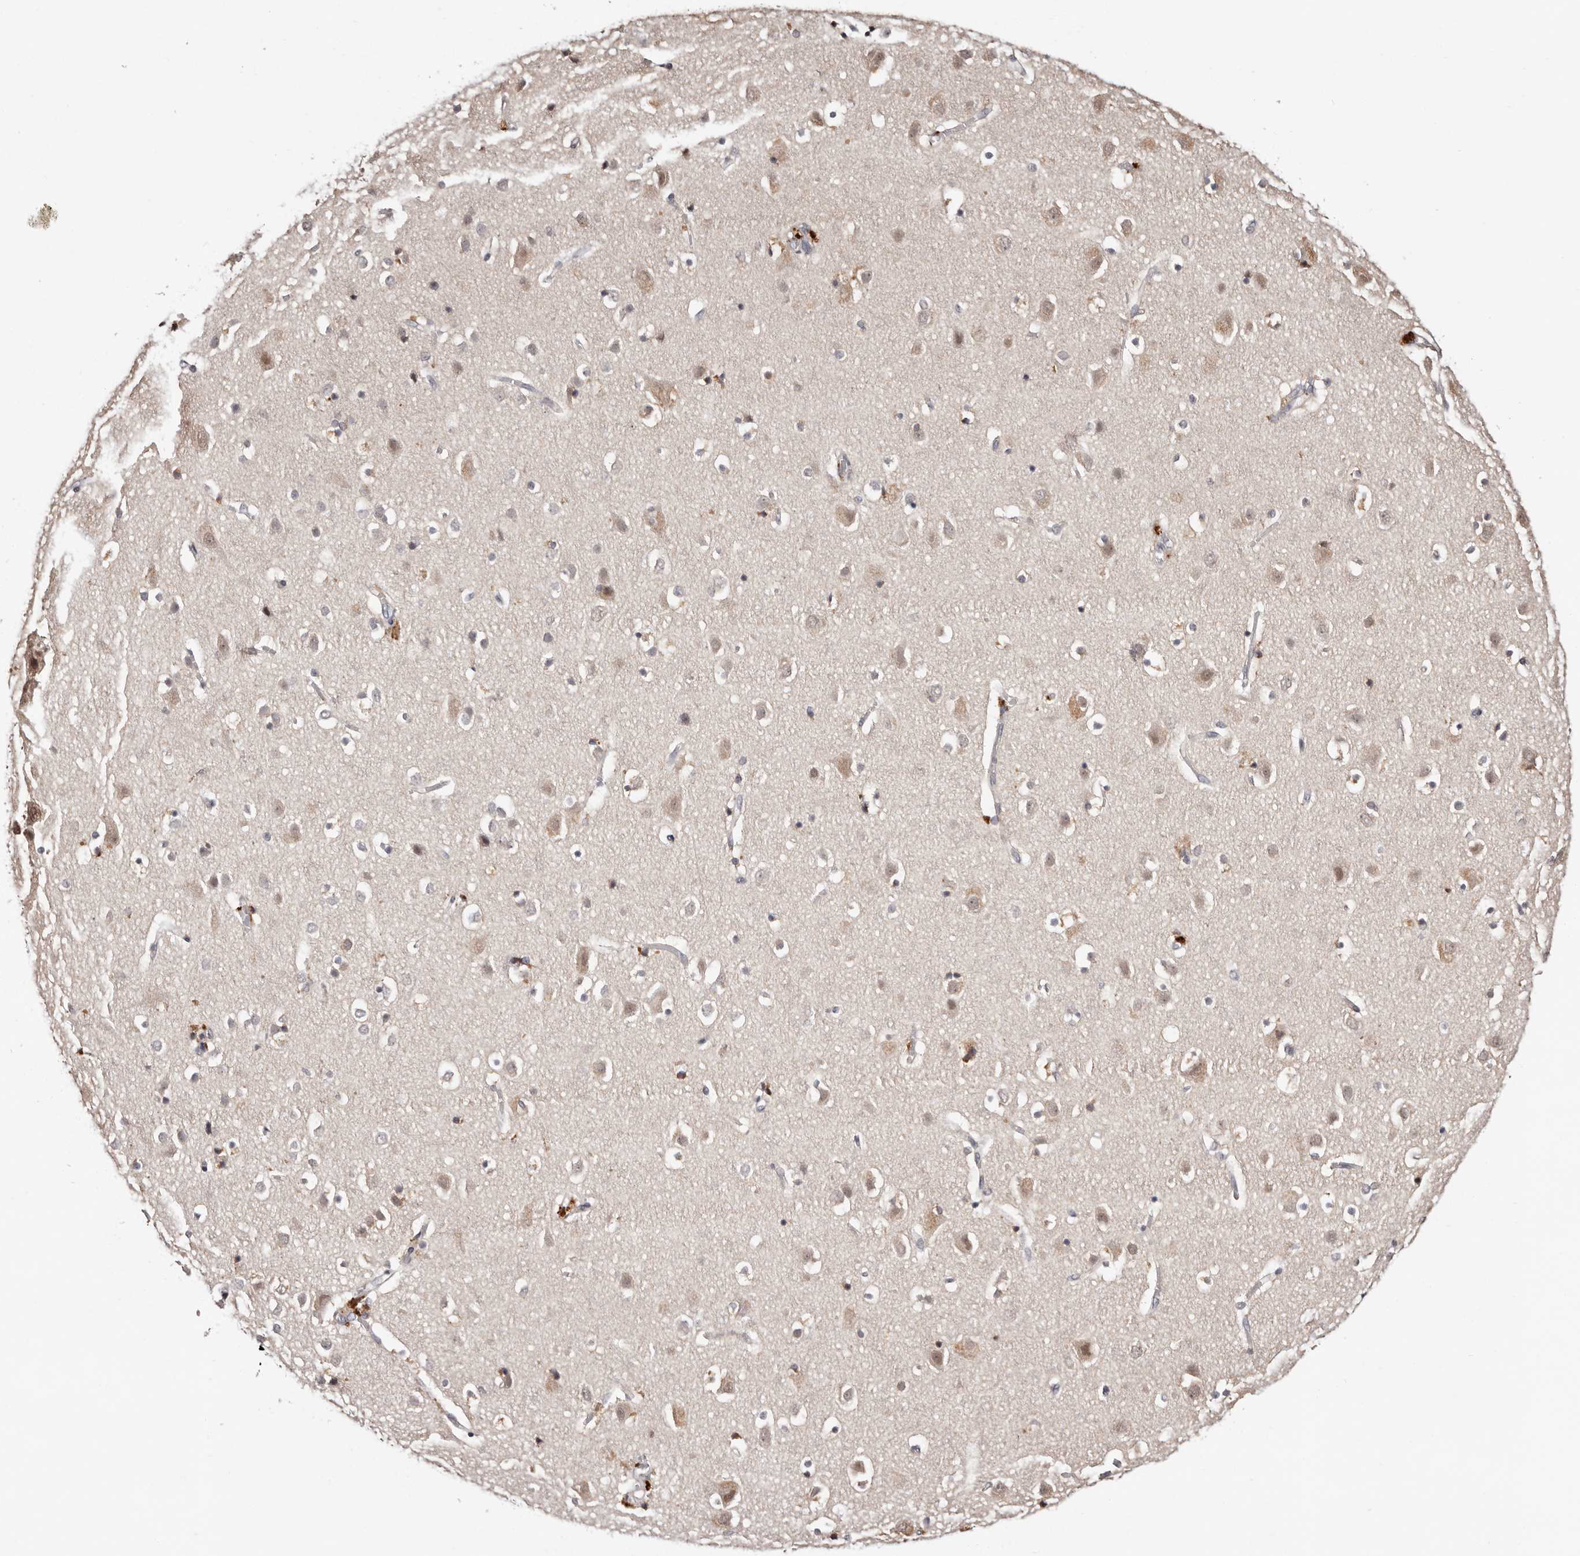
{"staining": {"intensity": "negative", "quantity": "none", "location": "none"}, "tissue": "cerebral cortex", "cell_type": "Endothelial cells", "image_type": "normal", "snomed": [{"axis": "morphology", "description": "Normal tissue, NOS"}, {"axis": "topography", "description": "Cerebral cortex"}], "caption": "Immunohistochemistry photomicrograph of benign cerebral cortex: cerebral cortex stained with DAB (3,3'-diaminobenzidine) demonstrates no significant protein positivity in endothelial cells.", "gene": "TYW3", "patient": {"sex": "male", "age": 54}}